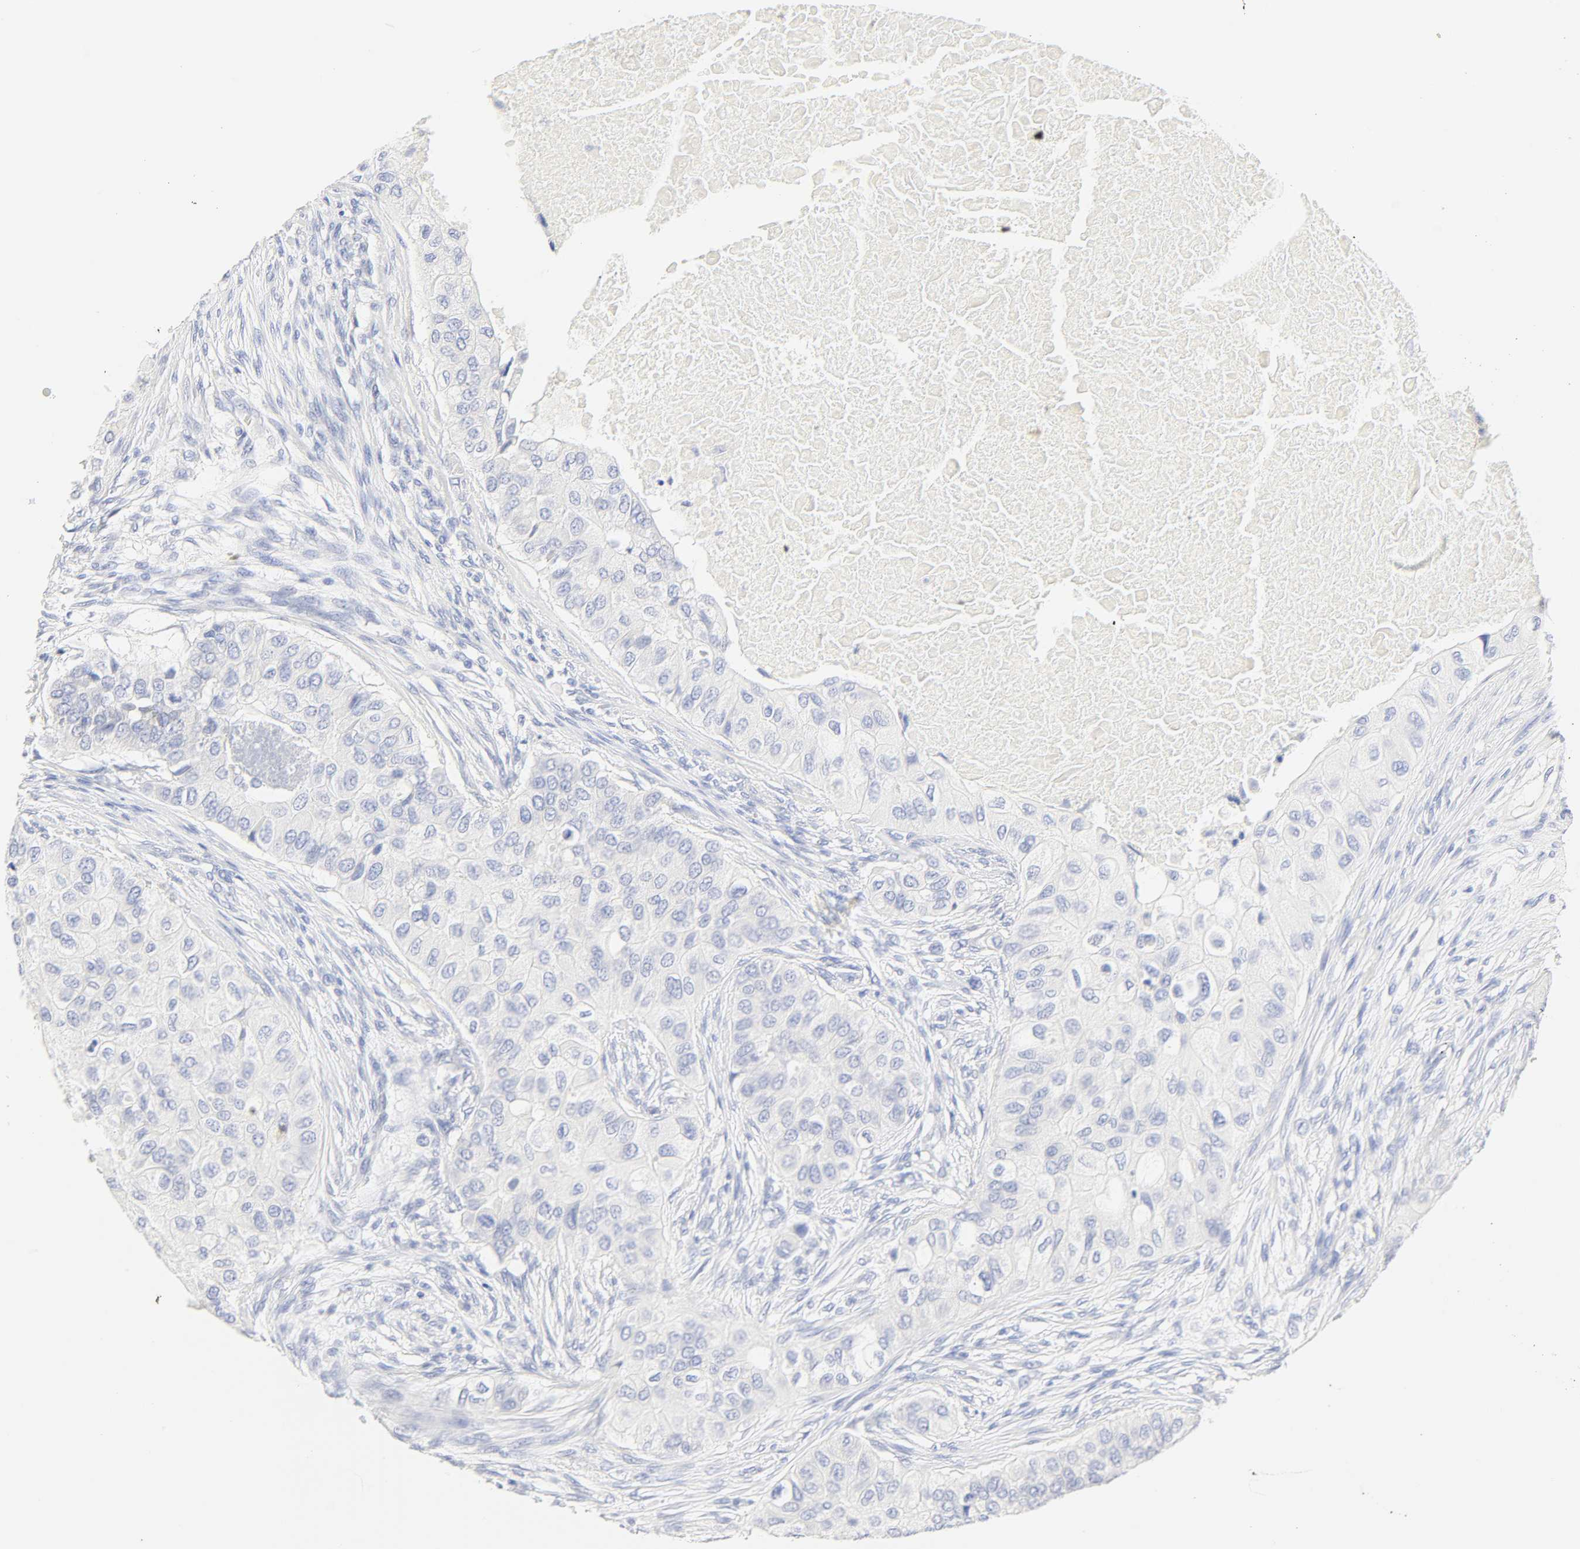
{"staining": {"intensity": "negative", "quantity": "none", "location": "none"}, "tissue": "breast cancer", "cell_type": "Tumor cells", "image_type": "cancer", "snomed": [{"axis": "morphology", "description": "Normal tissue, NOS"}, {"axis": "morphology", "description": "Duct carcinoma"}, {"axis": "topography", "description": "Breast"}], "caption": "A high-resolution image shows immunohistochemistry (IHC) staining of breast cancer, which displays no significant staining in tumor cells.", "gene": "SLCO1B3", "patient": {"sex": "female", "age": 49}}